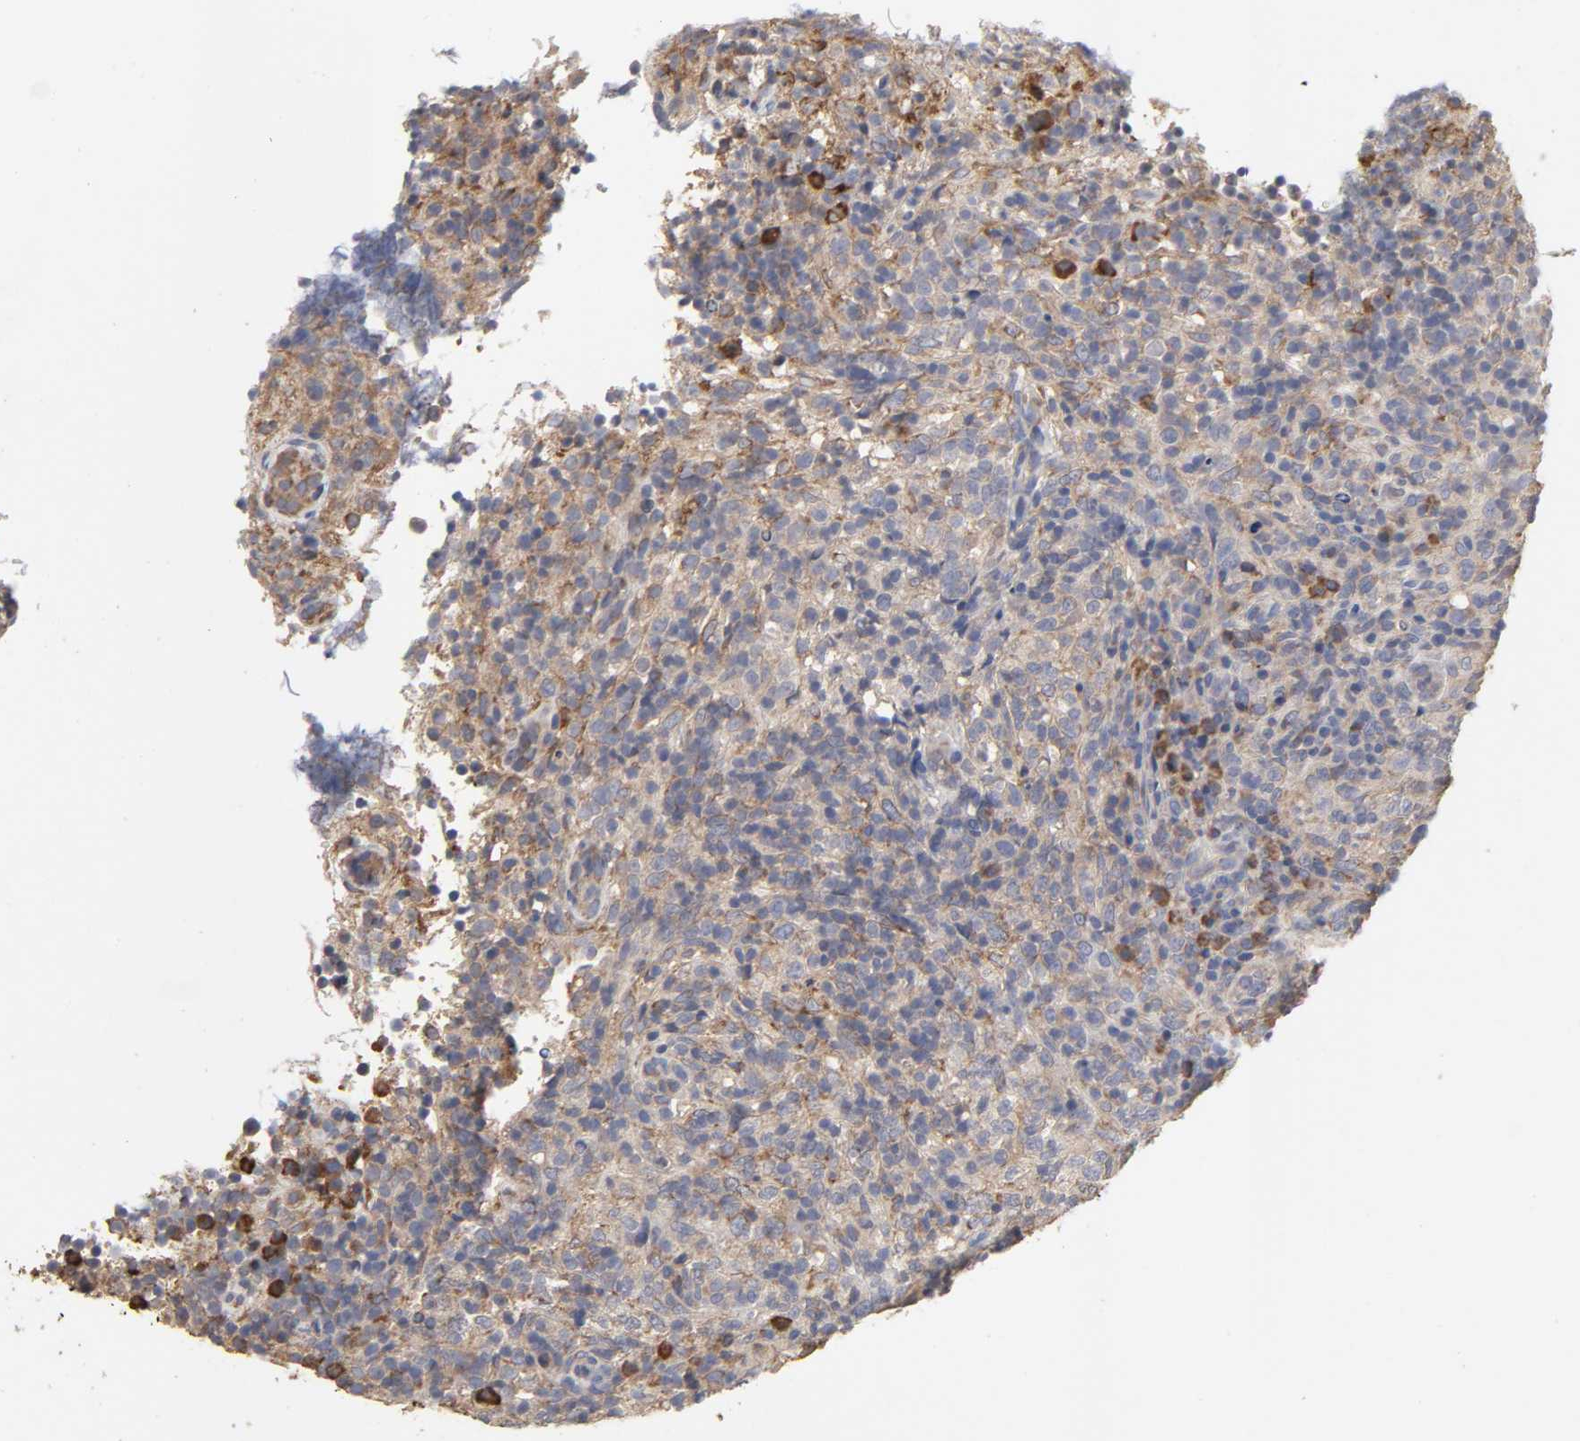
{"staining": {"intensity": "moderate", "quantity": ">75%", "location": "cytoplasmic/membranous"}, "tissue": "lymphoma", "cell_type": "Tumor cells", "image_type": "cancer", "snomed": [{"axis": "morphology", "description": "Malignant lymphoma, non-Hodgkin's type, High grade"}, {"axis": "topography", "description": "Lymph node"}], "caption": "Protein staining by IHC shows moderate cytoplasmic/membranous staining in about >75% of tumor cells in lymphoma. The protein of interest is stained brown, and the nuclei are stained in blue (DAB IHC with brightfield microscopy, high magnification).", "gene": "EIF4G2", "patient": {"sex": "female", "age": 76}}